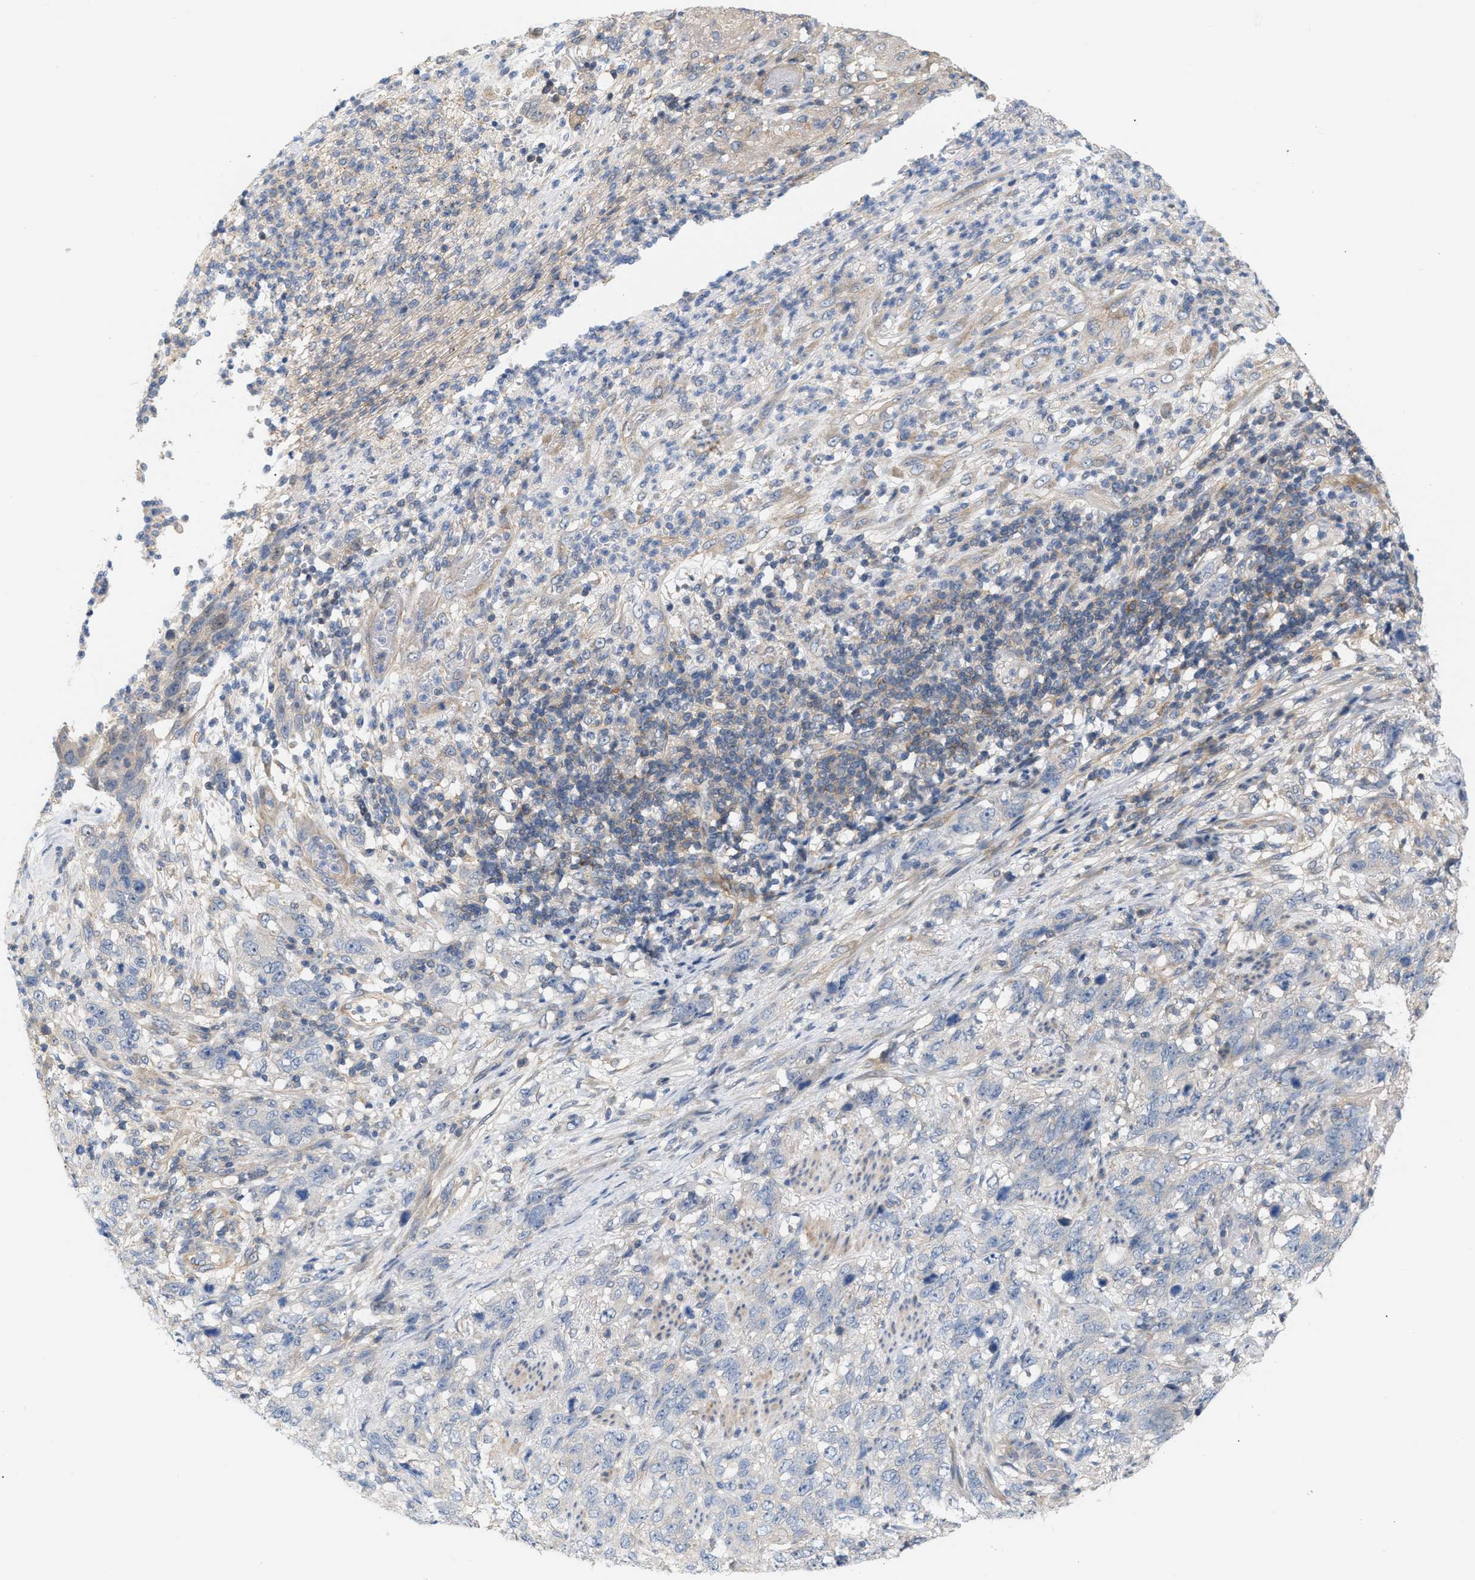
{"staining": {"intensity": "negative", "quantity": "none", "location": "none"}, "tissue": "stomach cancer", "cell_type": "Tumor cells", "image_type": "cancer", "snomed": [{"axis": "morphology", "description": "Adenocarcinoma, NOS"}, {"axis": "topography", "description": "Stomach"}], "caption": "This is an immunohistochemistry (IHC) photomicrograph of stomach cancer. There is no expression in tumor cells.", "gene": "LRCH1", "patient": {"sex": "male", "age": 48}}